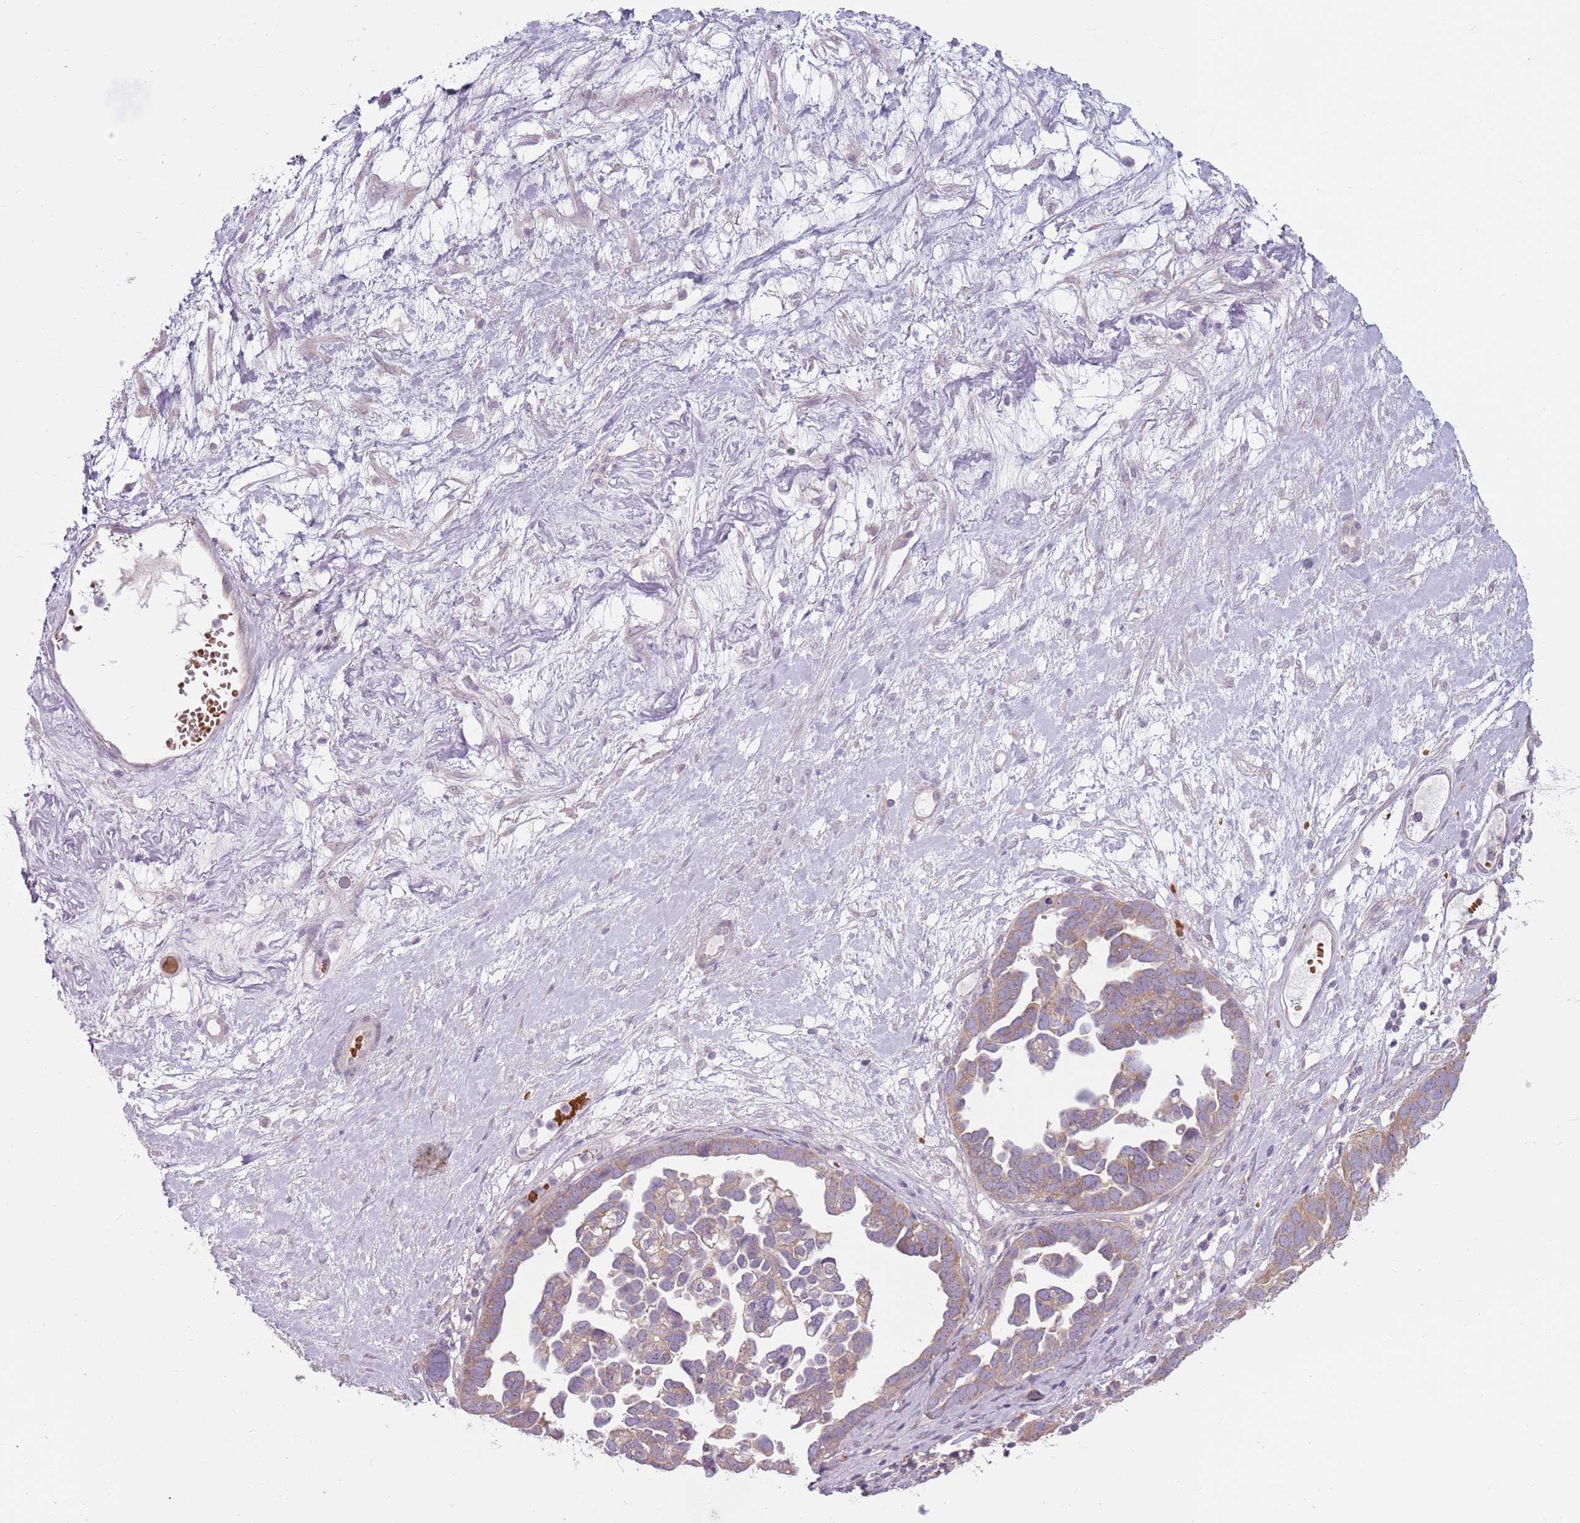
{"staining": {"intensity": "weak", "quantity": ">75%", "location": "cytoplasmic/membranous"}, "tissue": "ovarian cancer", "cell_type": "Tumor cells", "image_type": "cancer", "snomed": [{"axis": "morphology", "description": "Cystadenocarcinoma, serous, NOS"}, {"axis": "topography", "description": "Ovary"}], "caption": "IHC (DAB) staining of human serous cystadenocarcinoma (ovarian) exhibits weak cytoplasmic/membranous protein expression in about >75% of tumor cells.", "gene": "HSPA14", "patient": {"sex": "female", "age": 54}}